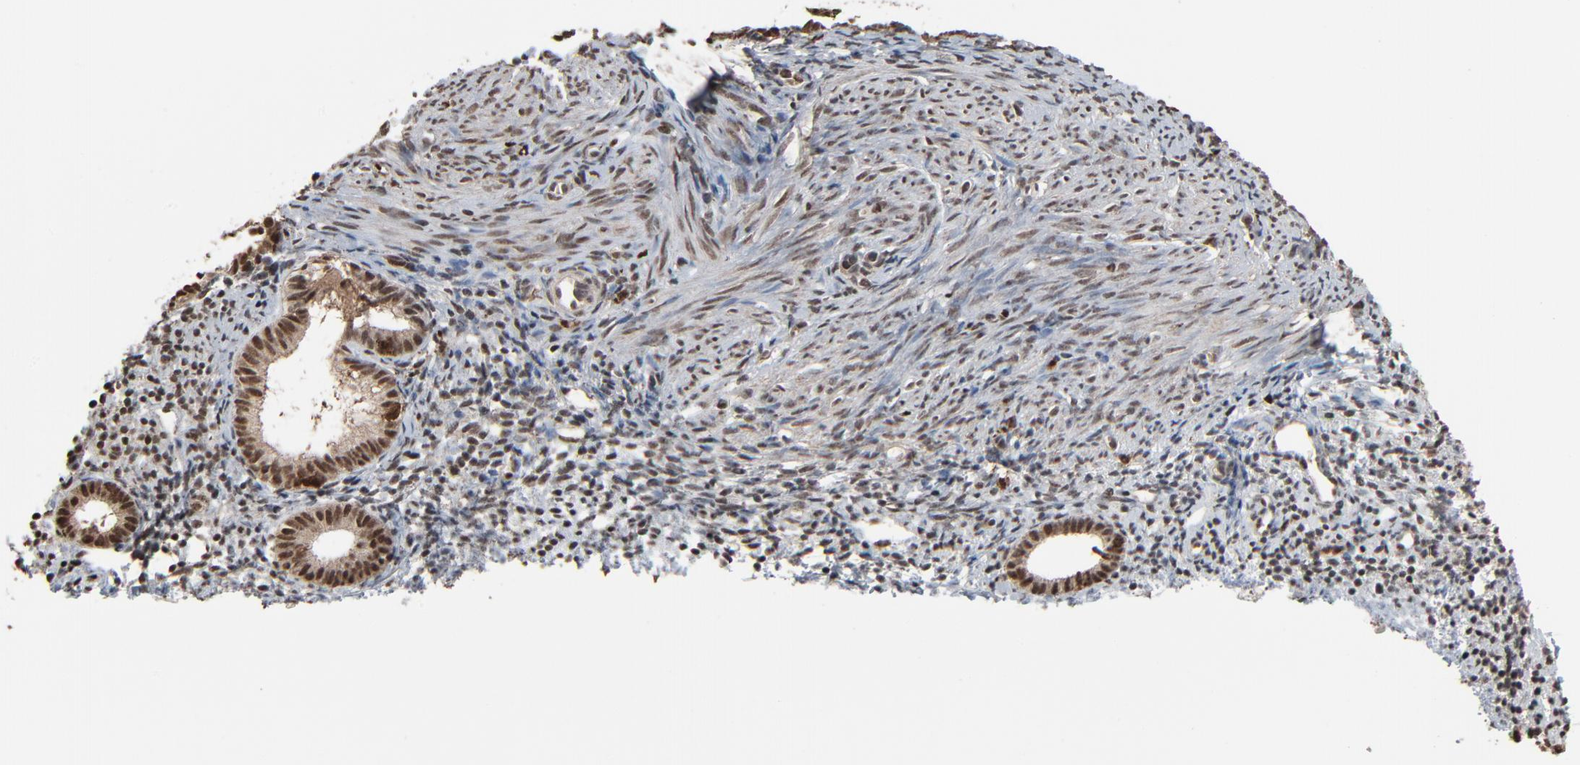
{"staining": {"intensity": "moderate", "quantity": ">75%", "location": "nuclear"}, "tissue": "endometrium", "cell_type": "Cells in endometrial stroma", "image_type": "normal", "snomed": [{"axis": "morphology", "description": "Normal tissue, NOS"}, {"axis": "topography", "description": "Smooth muscle"}, {"axis": "topography", "description": "Endometrium"}], "caption": "This is an image of IHC staining of benign endometrium, which shows moderate positivity in the nuclear of cells in endometrial stroma.", "gene": "RPS6KA3", "patient": {"sex": "female", "age": 57}}